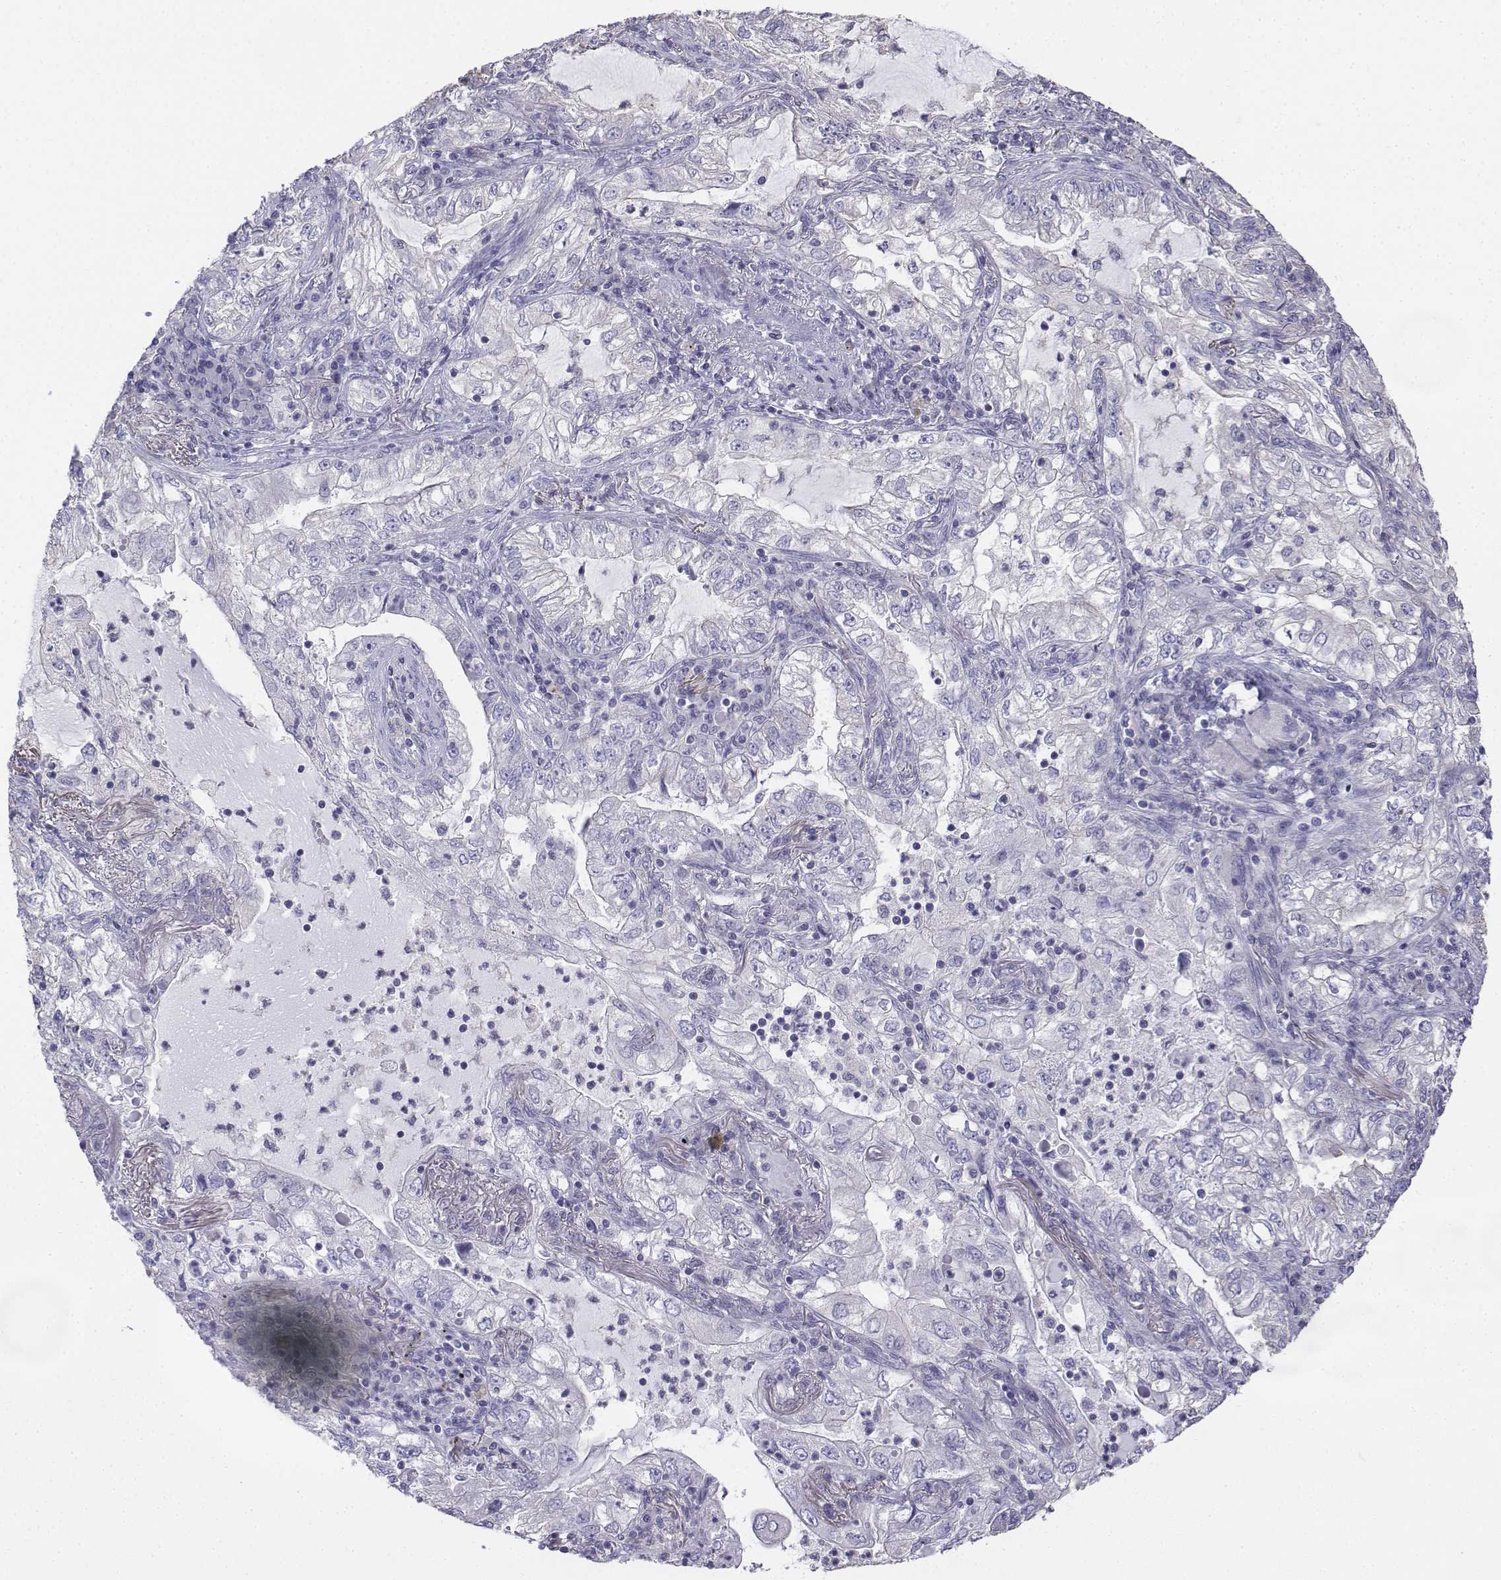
{"staining": {"intensity": "negative", "quantity": "none", "location": "none"}, "tissue": "lung cancer", "cell_type": "Tumor cells", "image_type": "cancer", "snomed": [{"axis": "morphology", "description": "Adenocarcinoma, NOS"}, {"axis": "topography", "description": "Lung"}], "caption": "Immunohistochemistry (IHC) of human lung adenocarcinoma displays no positivity in tumor cells.", "gene": "LGSN", "patient": {"sex": "female", "age": 73}}